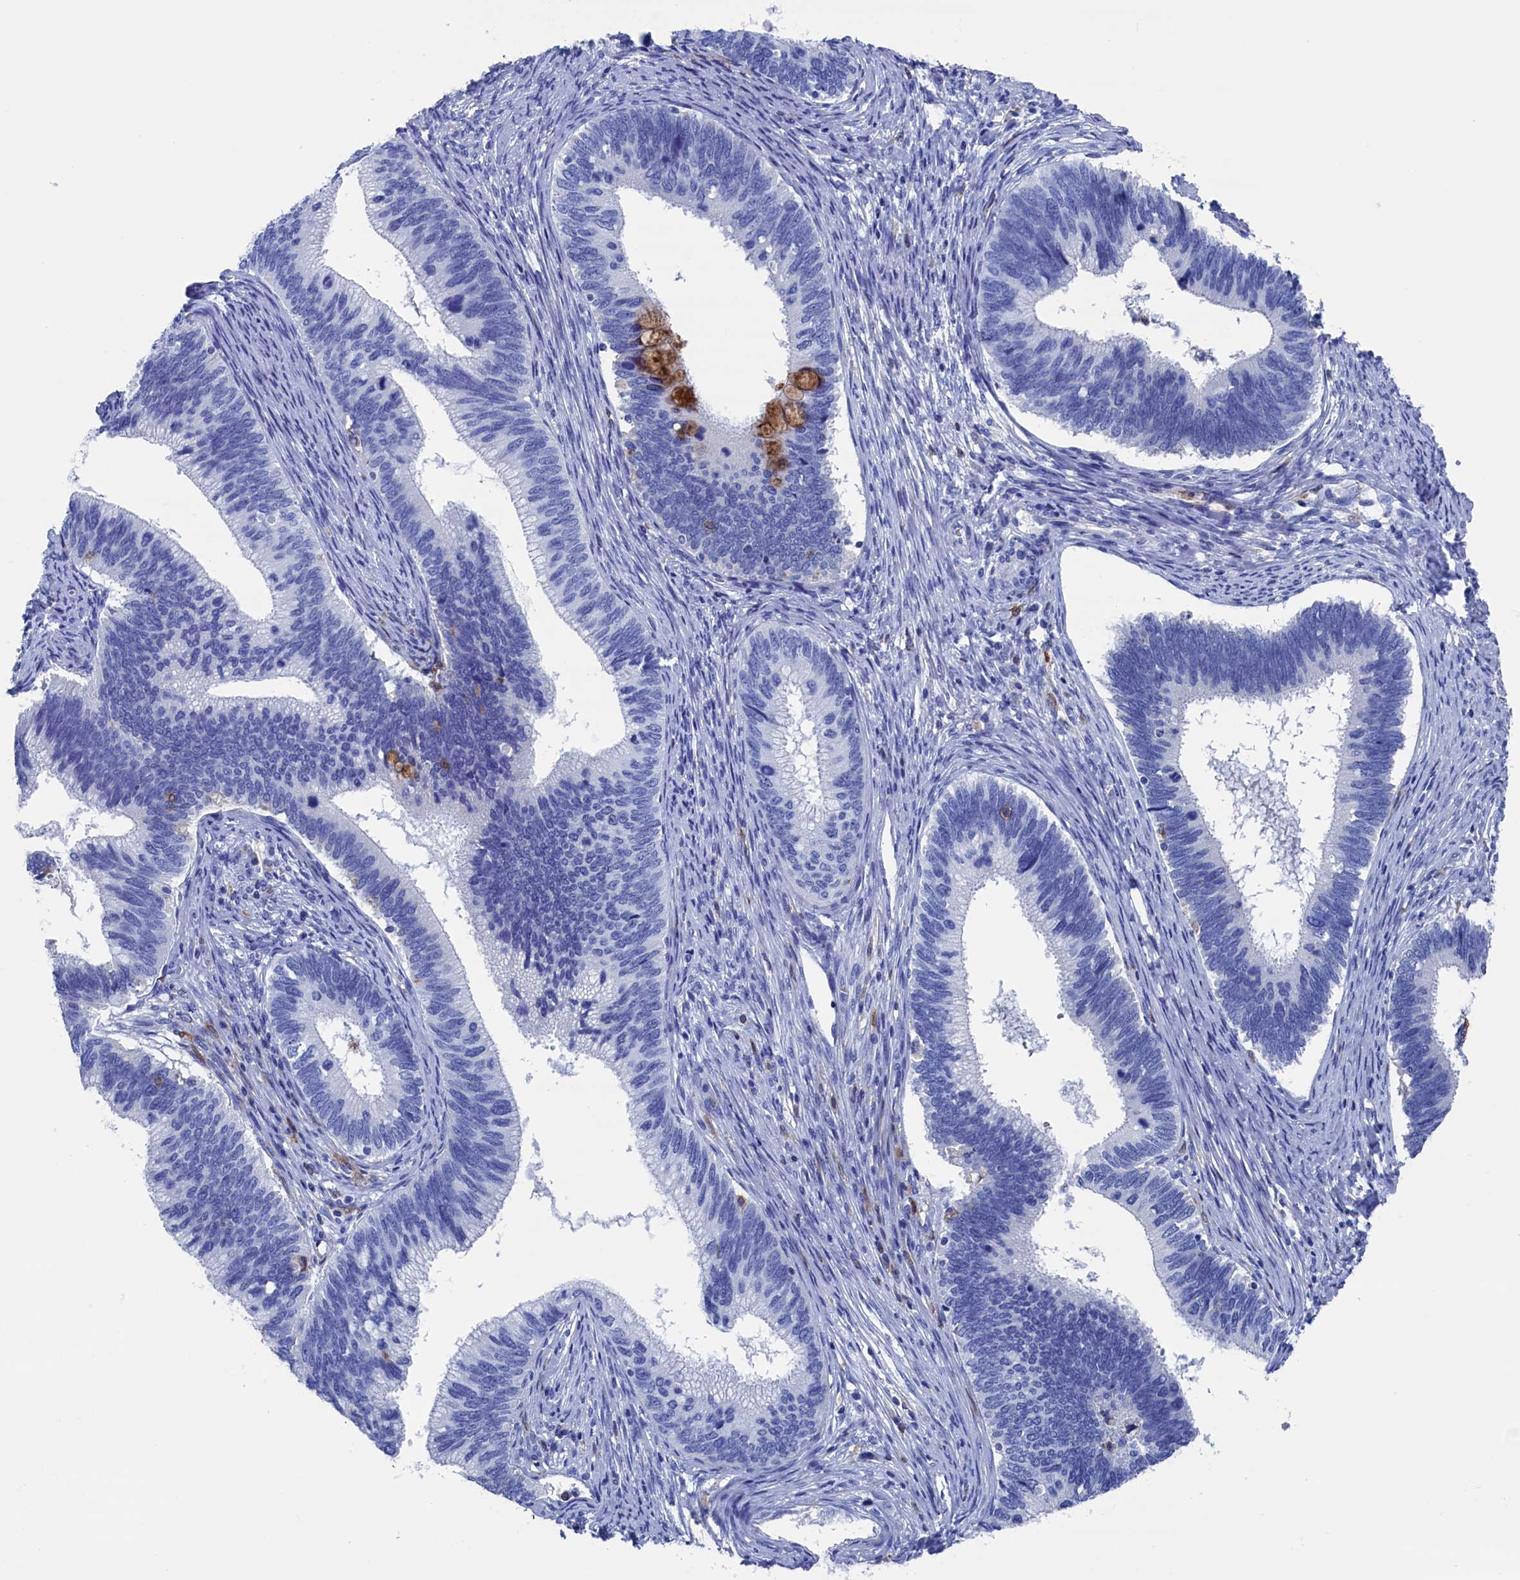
{"staining": {"intensity": "moderate", "quantity": "<25%", "location": "cytoplasmic/membranous"}, "tissue": "cervical cancer", "cell_type": "Tumor cells", "image_type": "cancer", "snomed": [{"axis": "morphology", "description": "Adenocarcinoma, NOS"}, {"axis": "topography", "description": "Cervix"}], "caption": "High-power microscopy captured an immunohistochemistry (IHC) micrograph of cervical cancer (adenocarcinoma), revealing moderate cytoplasmic/membranous staining in about <25% of tumor cells. The protein is stained brown, and the nuclei are stained in blue (DAB IHC with brightfield microscopy, high magnification).", "gene": "TYROBP", "patient": {"sex": "female", "age": 42}}